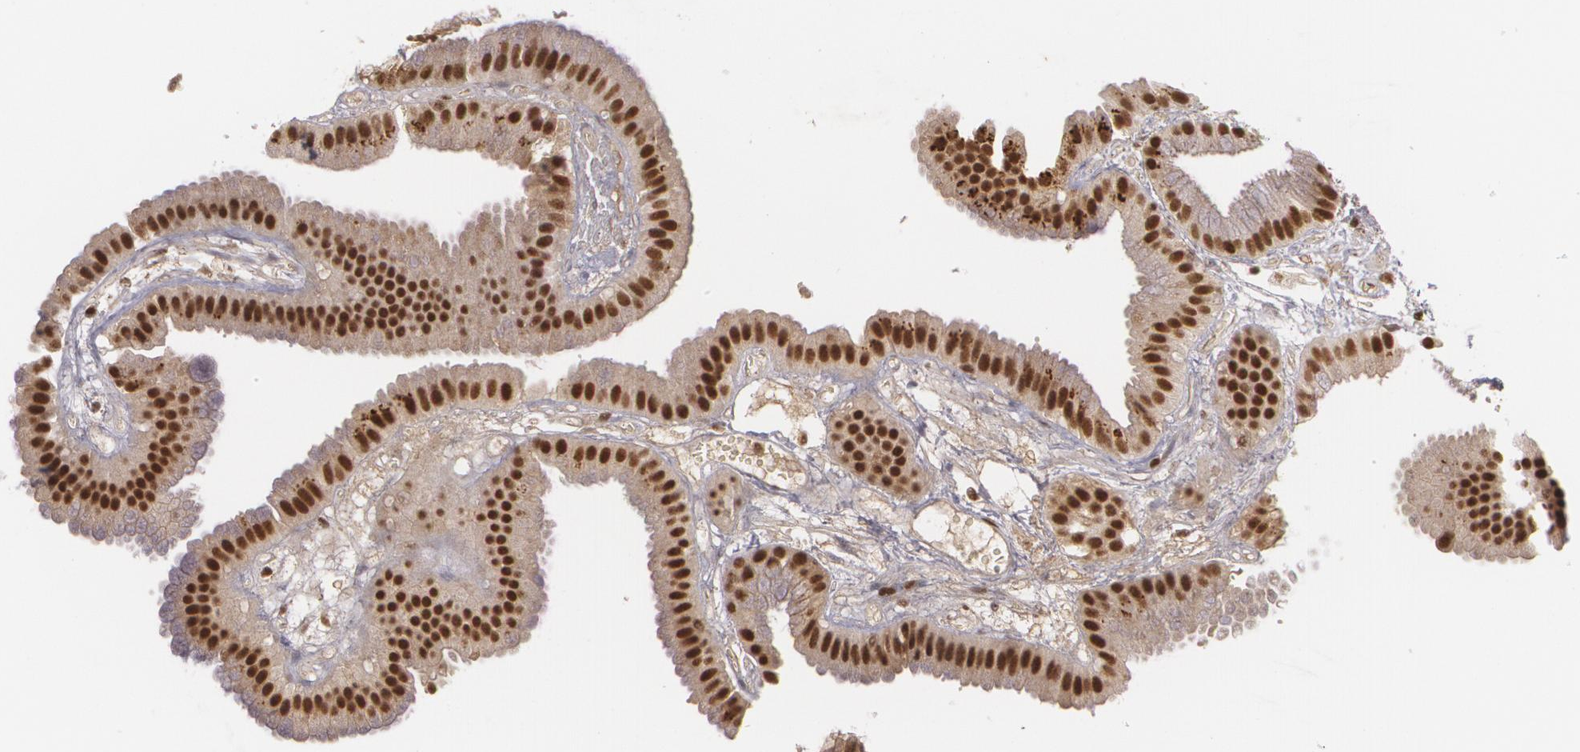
{"staining": {"intensity": "strong", "quantity": ">75%", "location": "nuclear"}, "tissue": "gallbladder", "cell_type": "Glandular cells", "image_type": "normal", "snomed": [{"axis": "morphology", "description": "Normal tissue, NOS"}, {"axis": "topography", "description": "Gallbladder"}], "caption": "Immunohistochemistry (IHC) micrograph of benign human gallbladder stained for a protein (brown), which shows high levels of strong nuclear staining in approximately >75% of glandular cells.", "gene": "RXRB", "patient": {"sex": "female", "age": 63}}